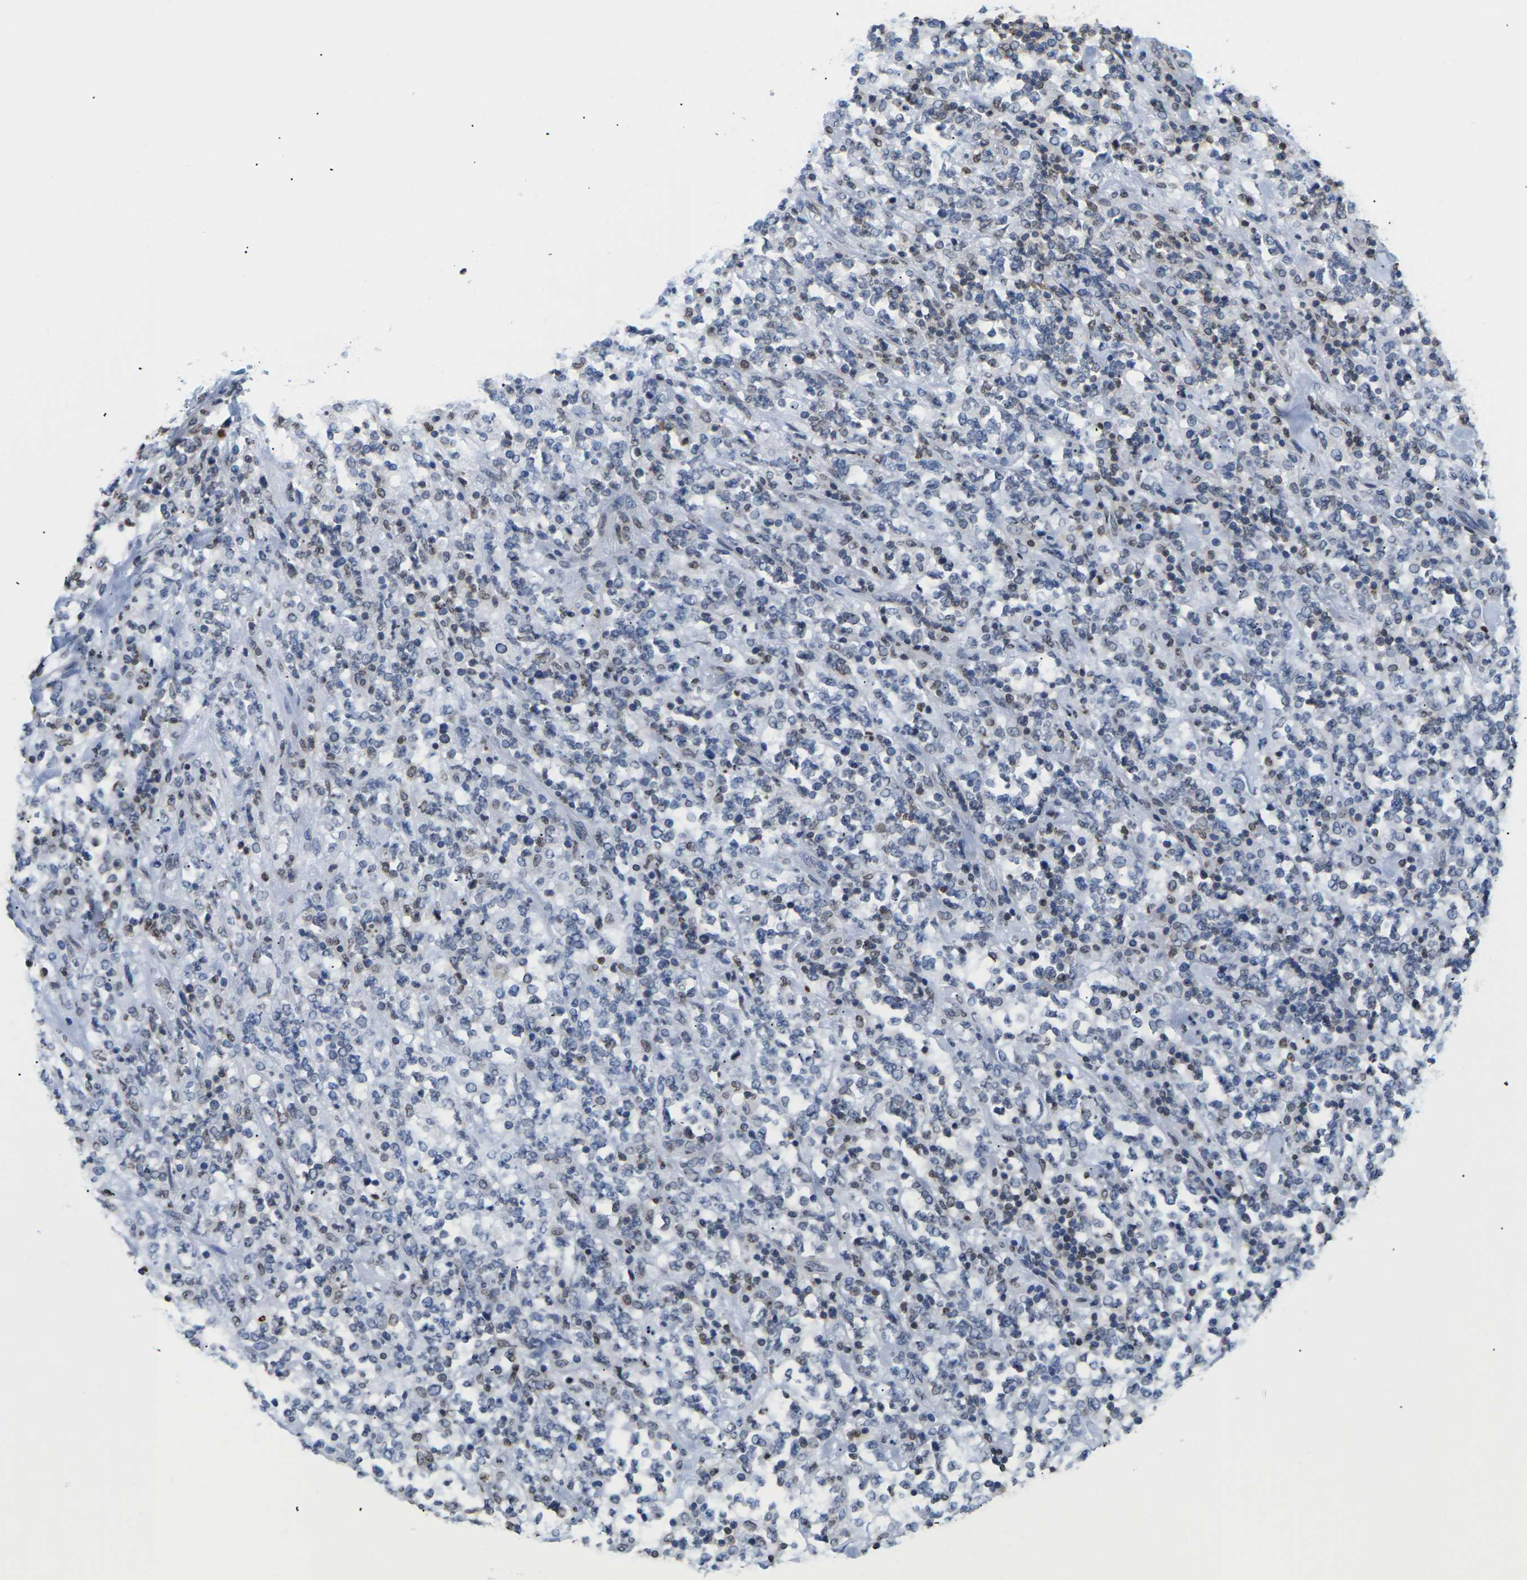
{"staining": {"intensity": "strong", "quantity": "25%-75%", "location": "cytoplasmic/membranous,nuclear"}, "tissue": "lymphoma", "cell_type": "Tumor cells", "image_type": "cancer", "snomed": [{"axis": "morphology", "description": "Malignant lymphoma, non-Hodgkin's type, High grade"}, {"axis": "topography", "description": "Soft tissue"}], "caption": "DAB (3,3'-diaminobenzidine) immunohistochemical staining of lymphoma shows strong cytoplasmic/membranous and nuclear protein staining in approximately 25%-75% of tumor cells.", "gene": "H2AC21", "patient": {"sex": "male", "age": 18}}